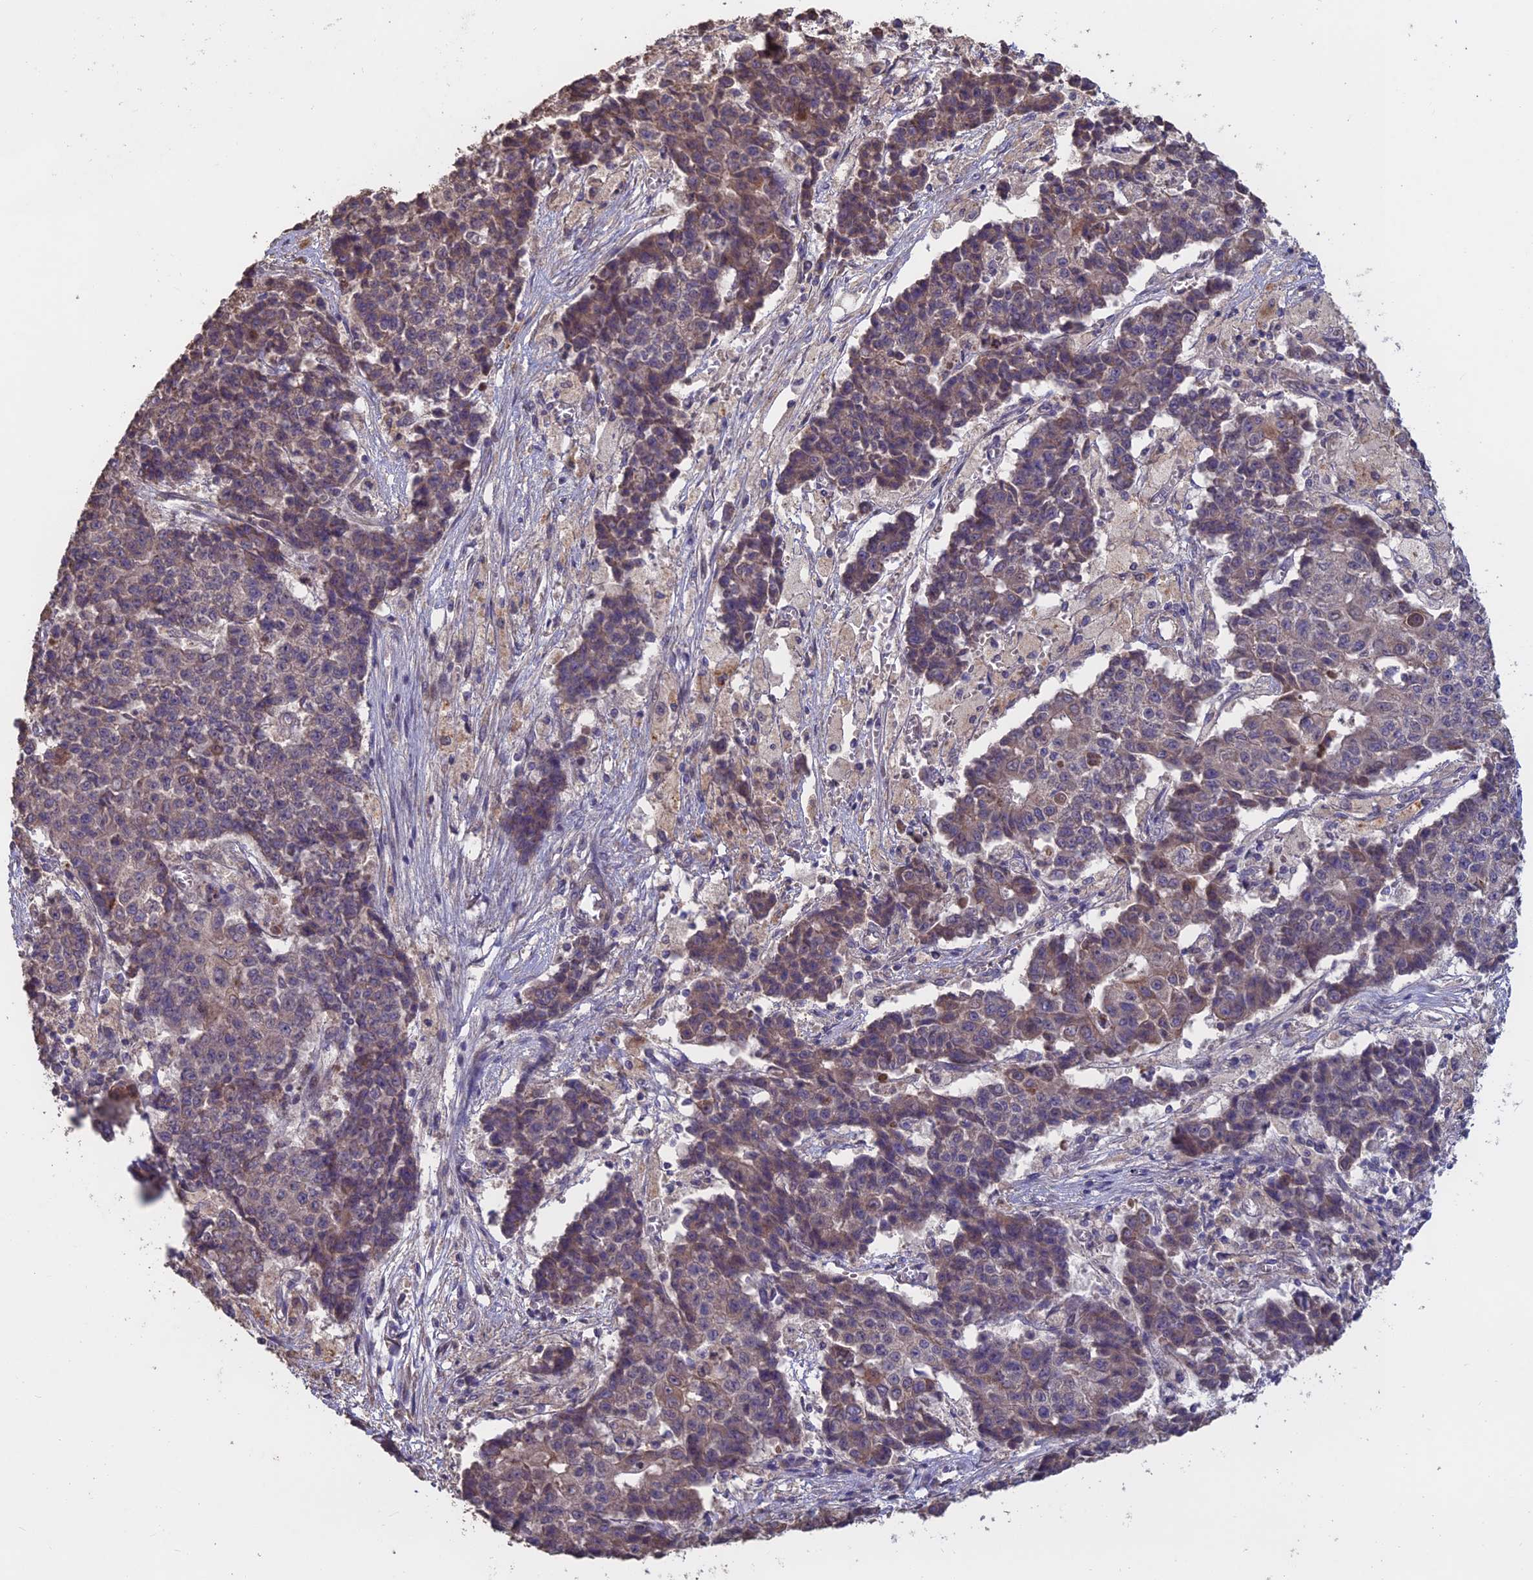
{"staining": {"intensity": "weak", "quantity": "25%-75%", "location": "cytoplasmic/membranous"}, "tissue": "ovarian cancer", "cell_type": "Tumor cells", "image_type": "cancer", "snomed": [{"axis": "morphology", "description": "Carcinoma, endometroid"}, {"axis": "topography", "description": "Appendix"}, {"axis": "topography", "description": "Ovary"}], "caption": "IHC (DAB) staining of endometroid carcinoma (ovarian) reveals weak cytoplasmic/membranous protein positivity in approximately 25%-75% of tumor cells.", "gene": "SHISA5", "patient": {"sex": "female", "age": 42}}